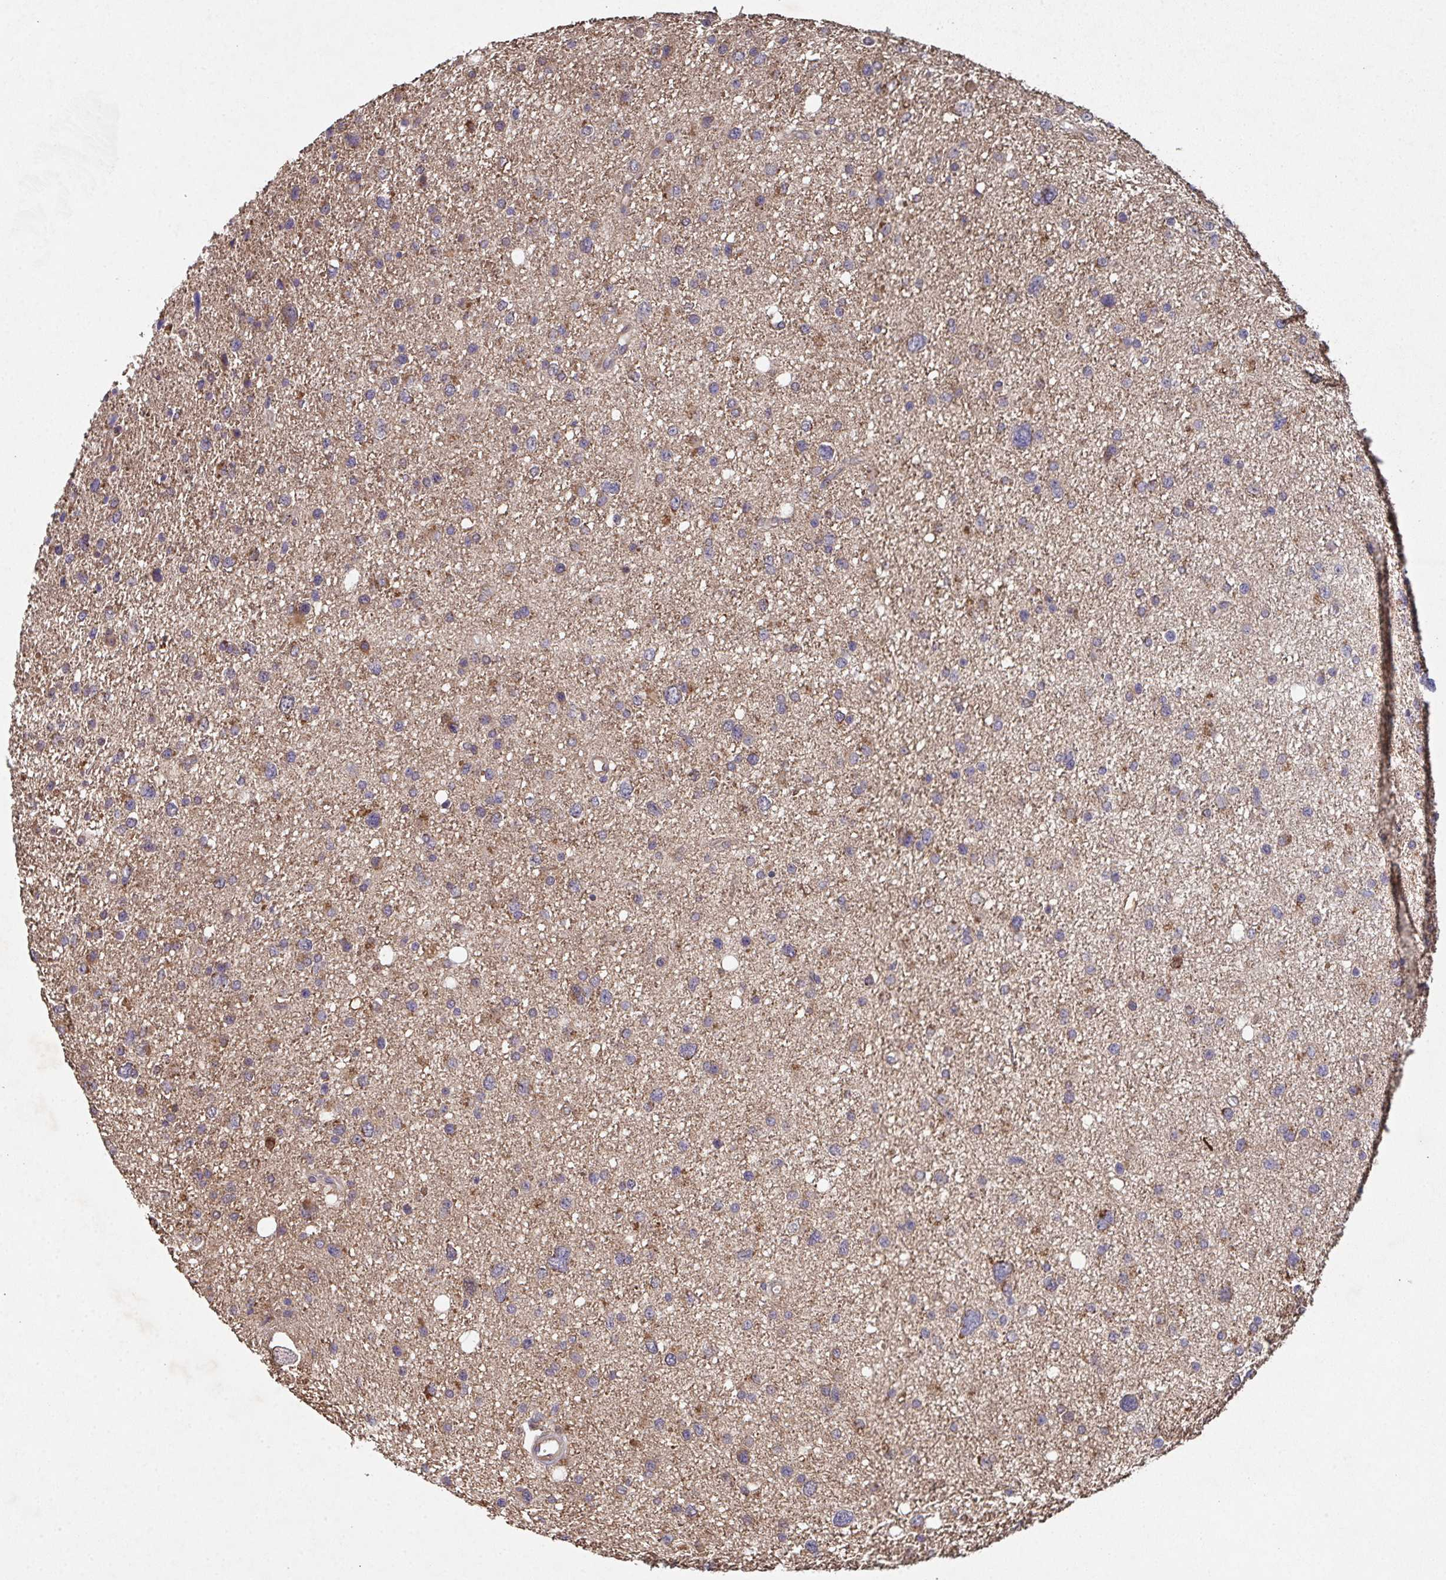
{"staining": {"intensity": "weak", "quantity": "<25%", "location": "cytoplasmic/membranous"}, "tissue": "glioma", "cell_type": "Tumor cells", "image_type": "cancer", "snomed": [{"axis": "morphology", "description": "Glioma, malignant, Low grade"}, {"axis": "topography", "description": "Brain"}], "caption": "Image shows no significant protein expression in tumor cells of malignant low-grade glioma. (Stains: DAB immunohistochemistry with hematoxylin counter stain, Microscopy: brightfield microscopy at high magnification).", "gene": "MT-ND3", "patient": {"sex": "female", "age": 55}}